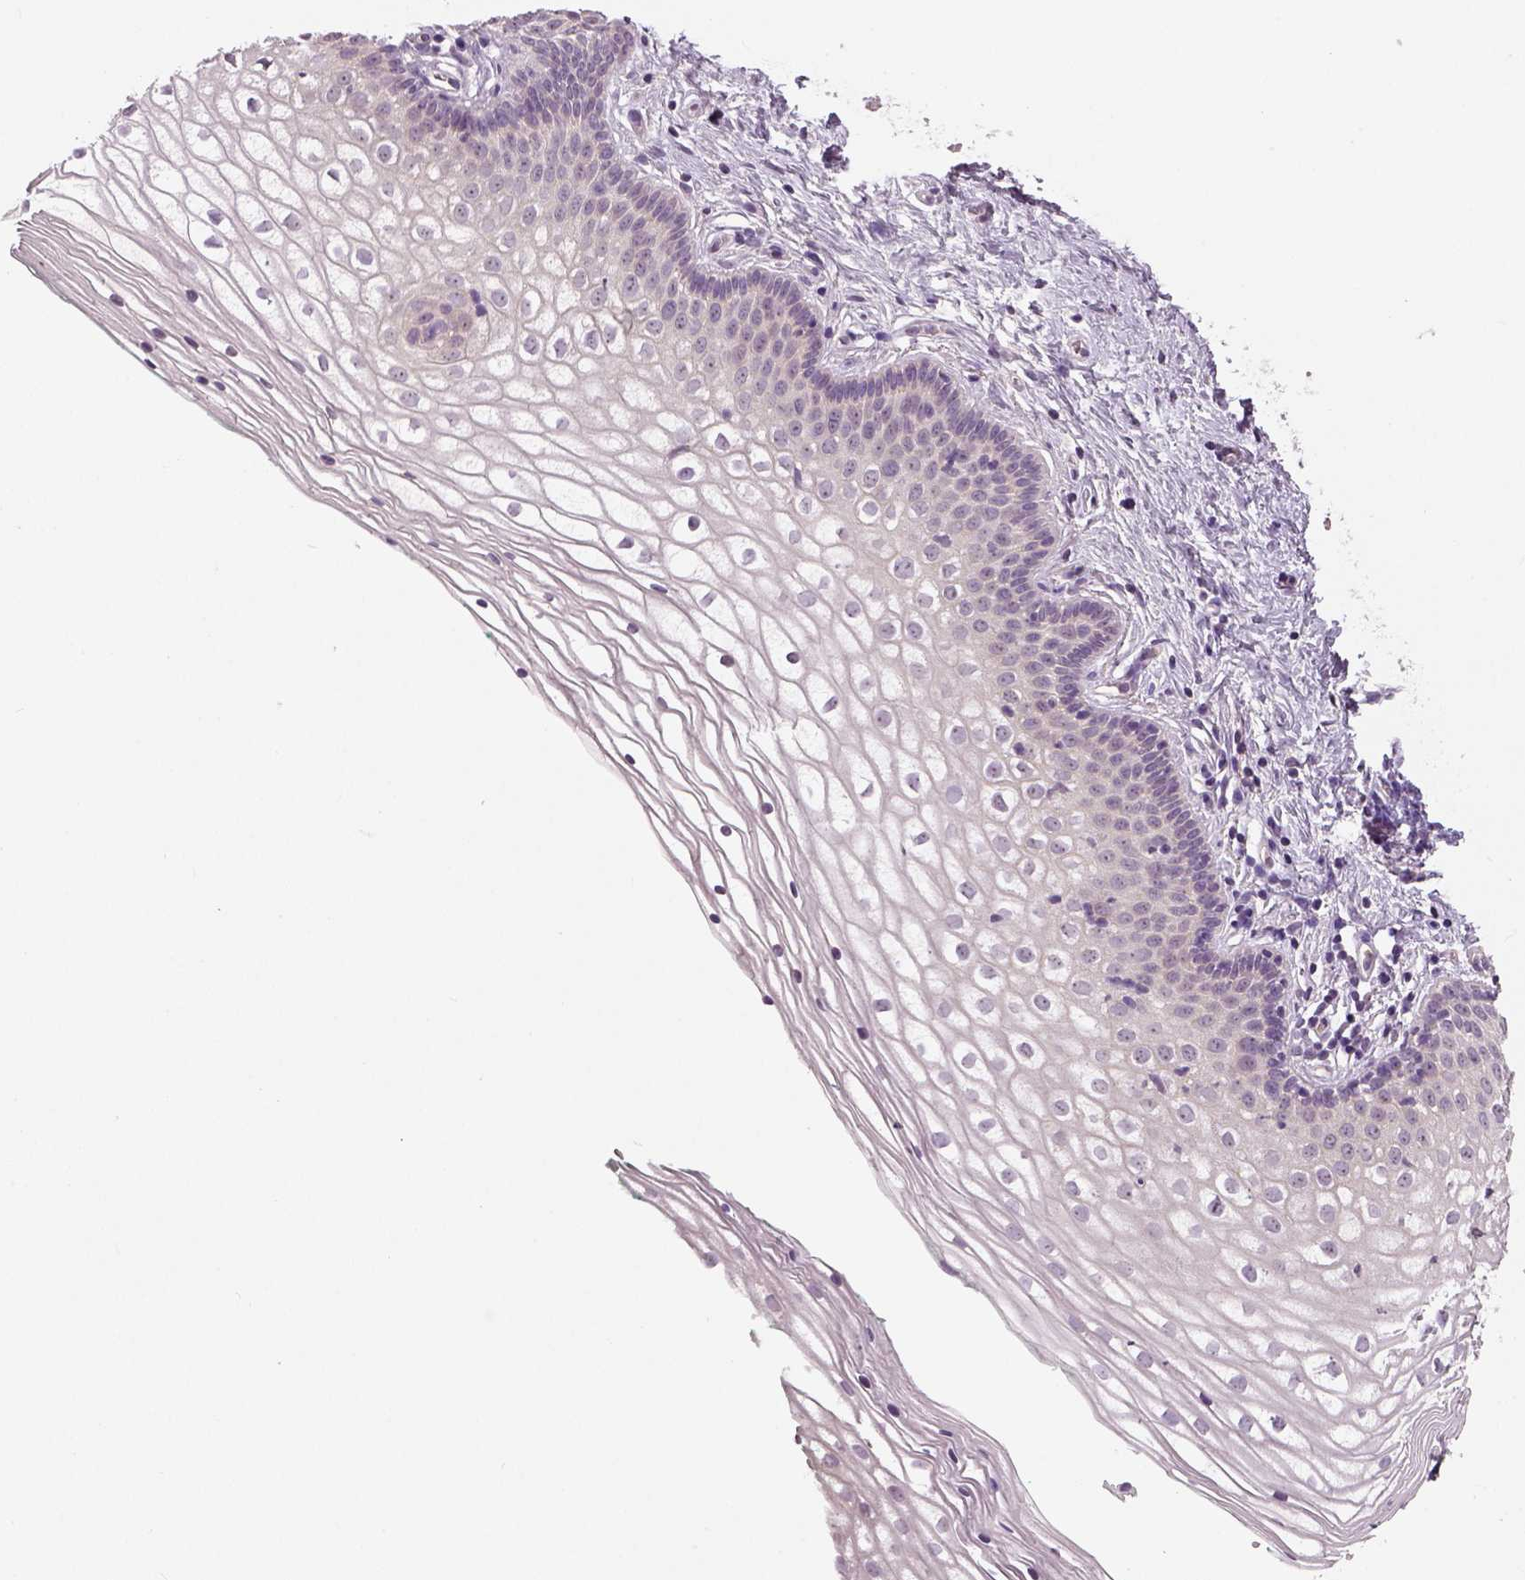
{"staining": {"intensity": "negative", "quantity": "none", "location": "none"}, "tissue": "vagina", "cell_type": "Squamous epithelial cells", "image_type": "normal", "snomed": [{"axis": "morphology", "description": "Normal tissue, NOS"}, {"axis": "topography", "description": "Vagina"}], "caption": "This histopathology image is of unremarkable vagina stained with immunohistochemistry (IHC) to label a protein in brown with the nuclei are counter-stained blue. There is no expression in squamous epithelial cells.", "gene": "NECAB1", "patient": {"sex": "female", "age": 36}}